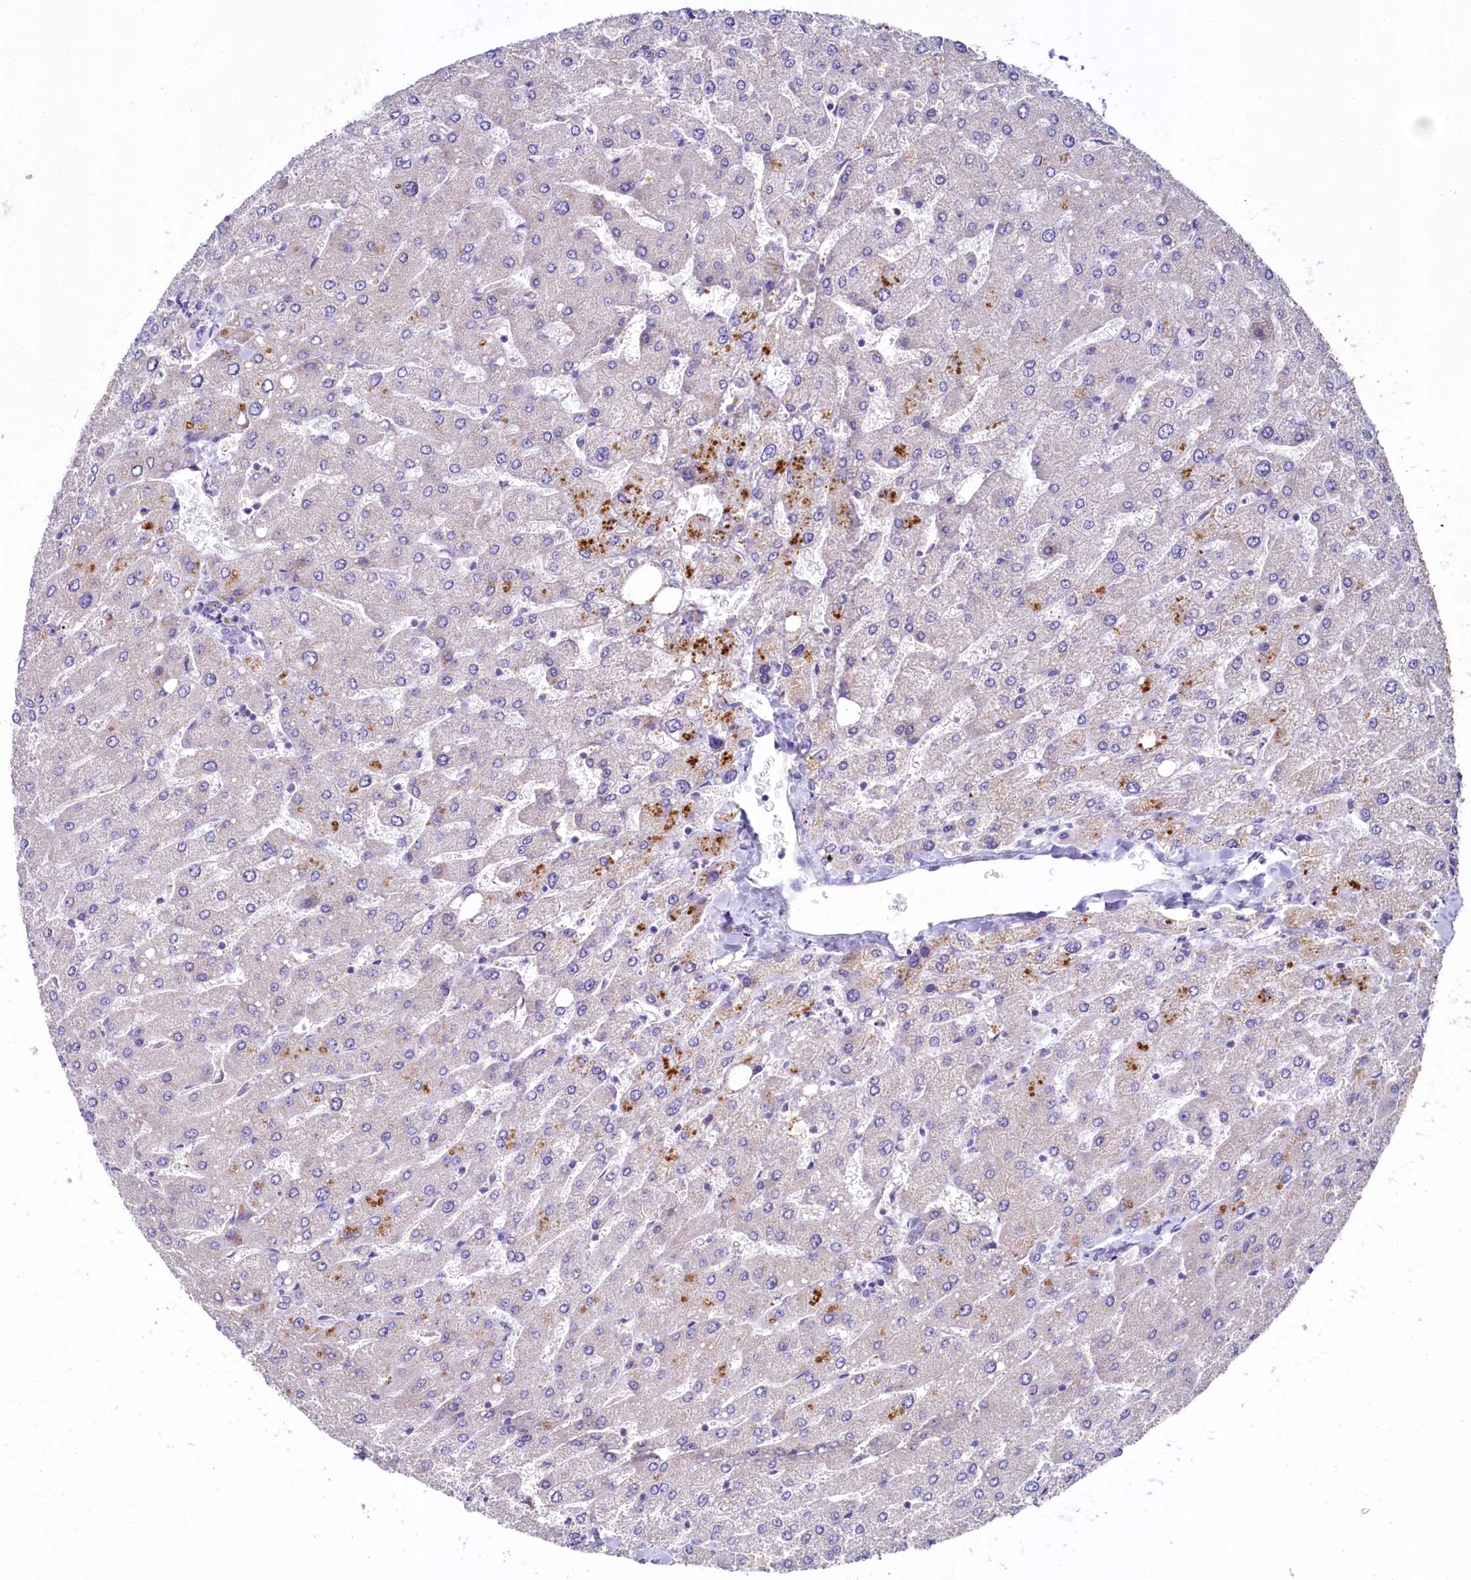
{"staining": {"intensity": "negative", "quantity": "none", "location": "none"}, "tissue": "liver", "cell_type": "Cholangiocytes", "image_type": "normal", "snomed": [{"axis": "morphology", "description": "Normal tissue, NOS"}, {"axis": "topography", "description": "Liver"}], "caption": "Immunohistochemistry (IHC) image of benign liver: liver stained with DAB reveals no significant protein positivity in cholangiocytes.", "gene": "MRPL57", "patient": {"sex": "male", "age": 55}}